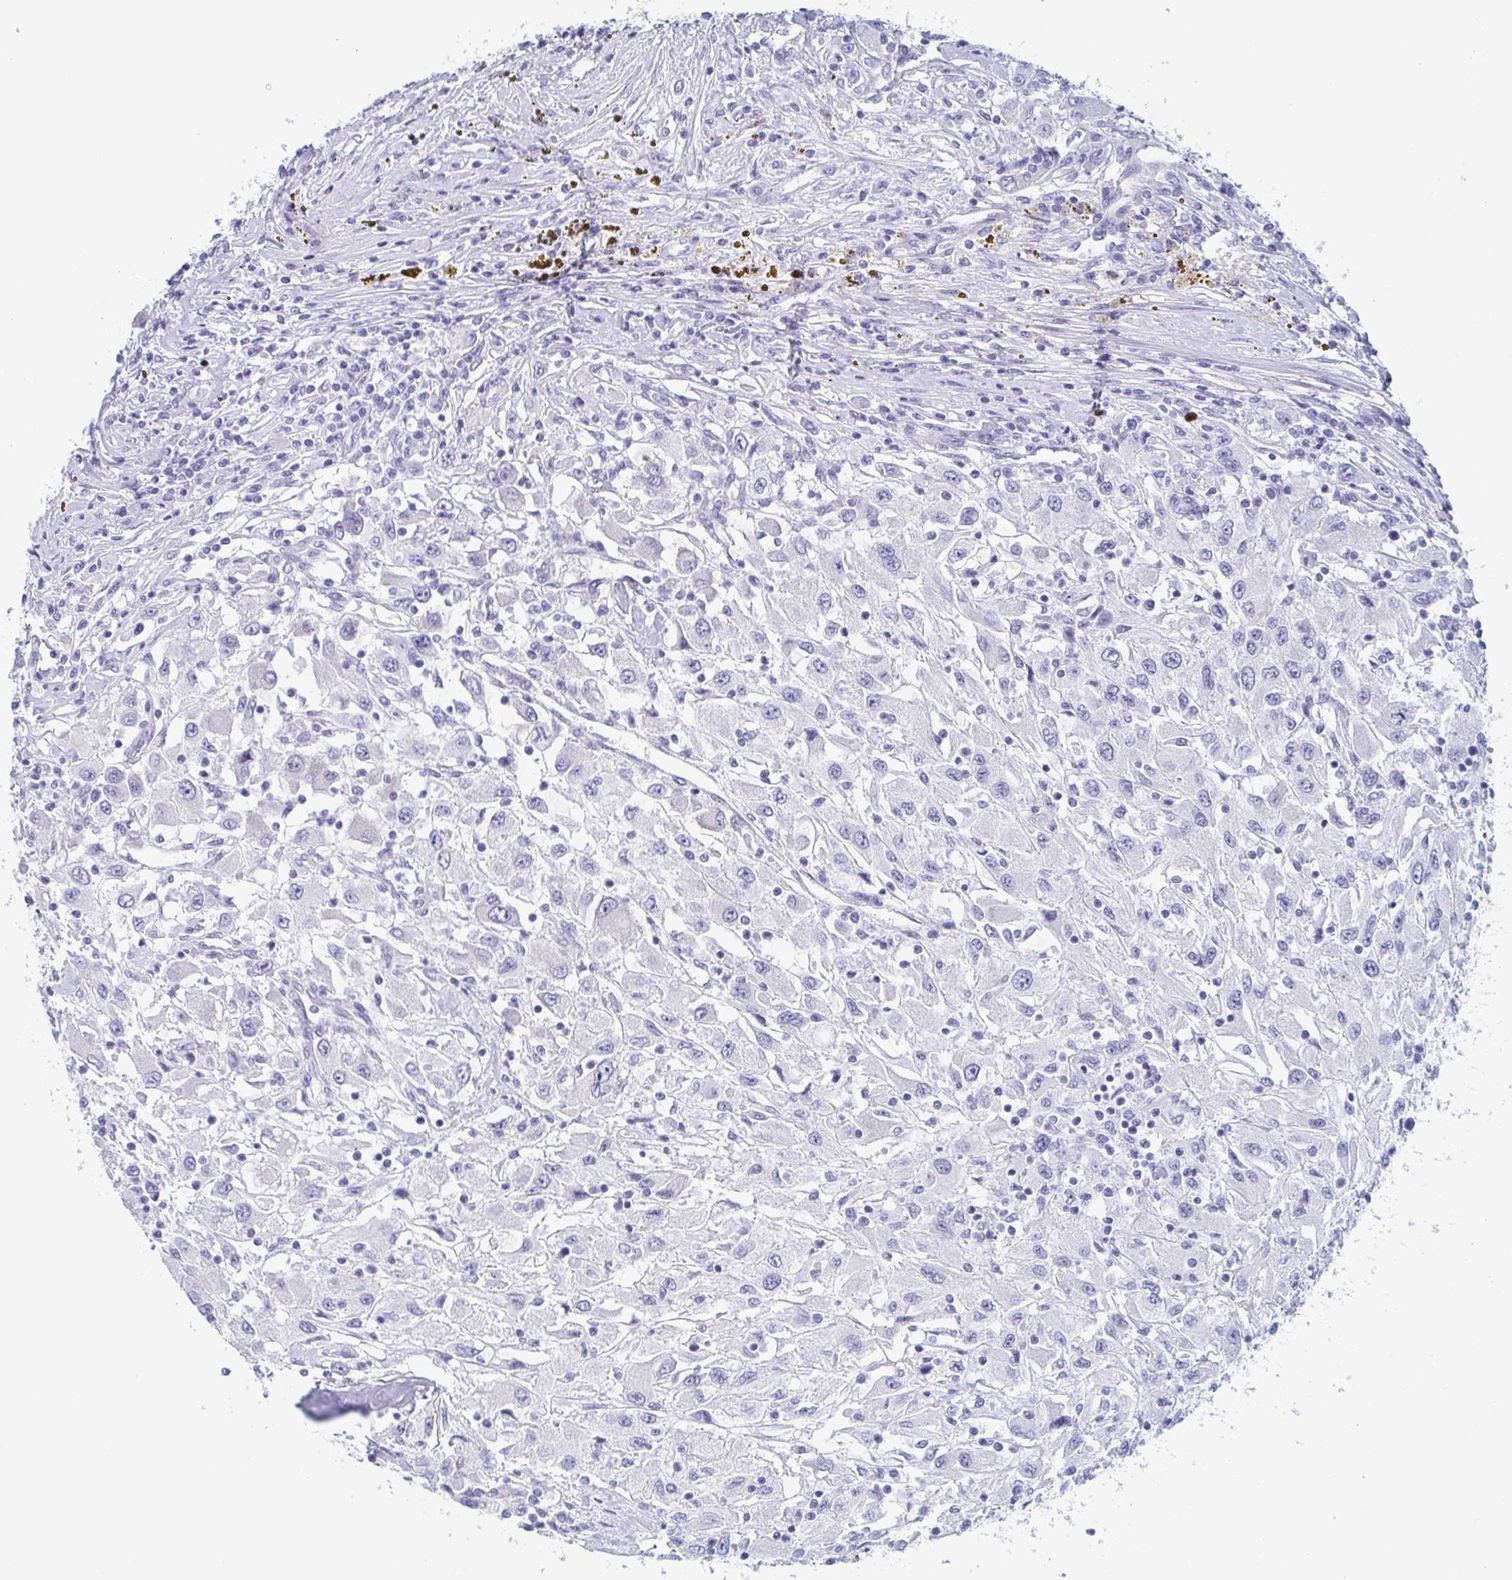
{"staining": {"intensity": "negative", "quantity": "none", "location": "none"}, "tissue": "renal cancer", "cell_type": "Tumor cells", "image_type": "cancer", "snomed": [{"axis": "morphology", "description": "Adenocarcinoma, NOS"}, {"axis": "topography", "description": "Kidney"}], "caption": "Immunohistochemistry (IHC) micrograph of renal adenocarcinoma stained for a protein (brown), which exhibits no positivity in tumor cells.", "gene": "DYNC1I1", "patient": {"sex": "female", "age": 67}}